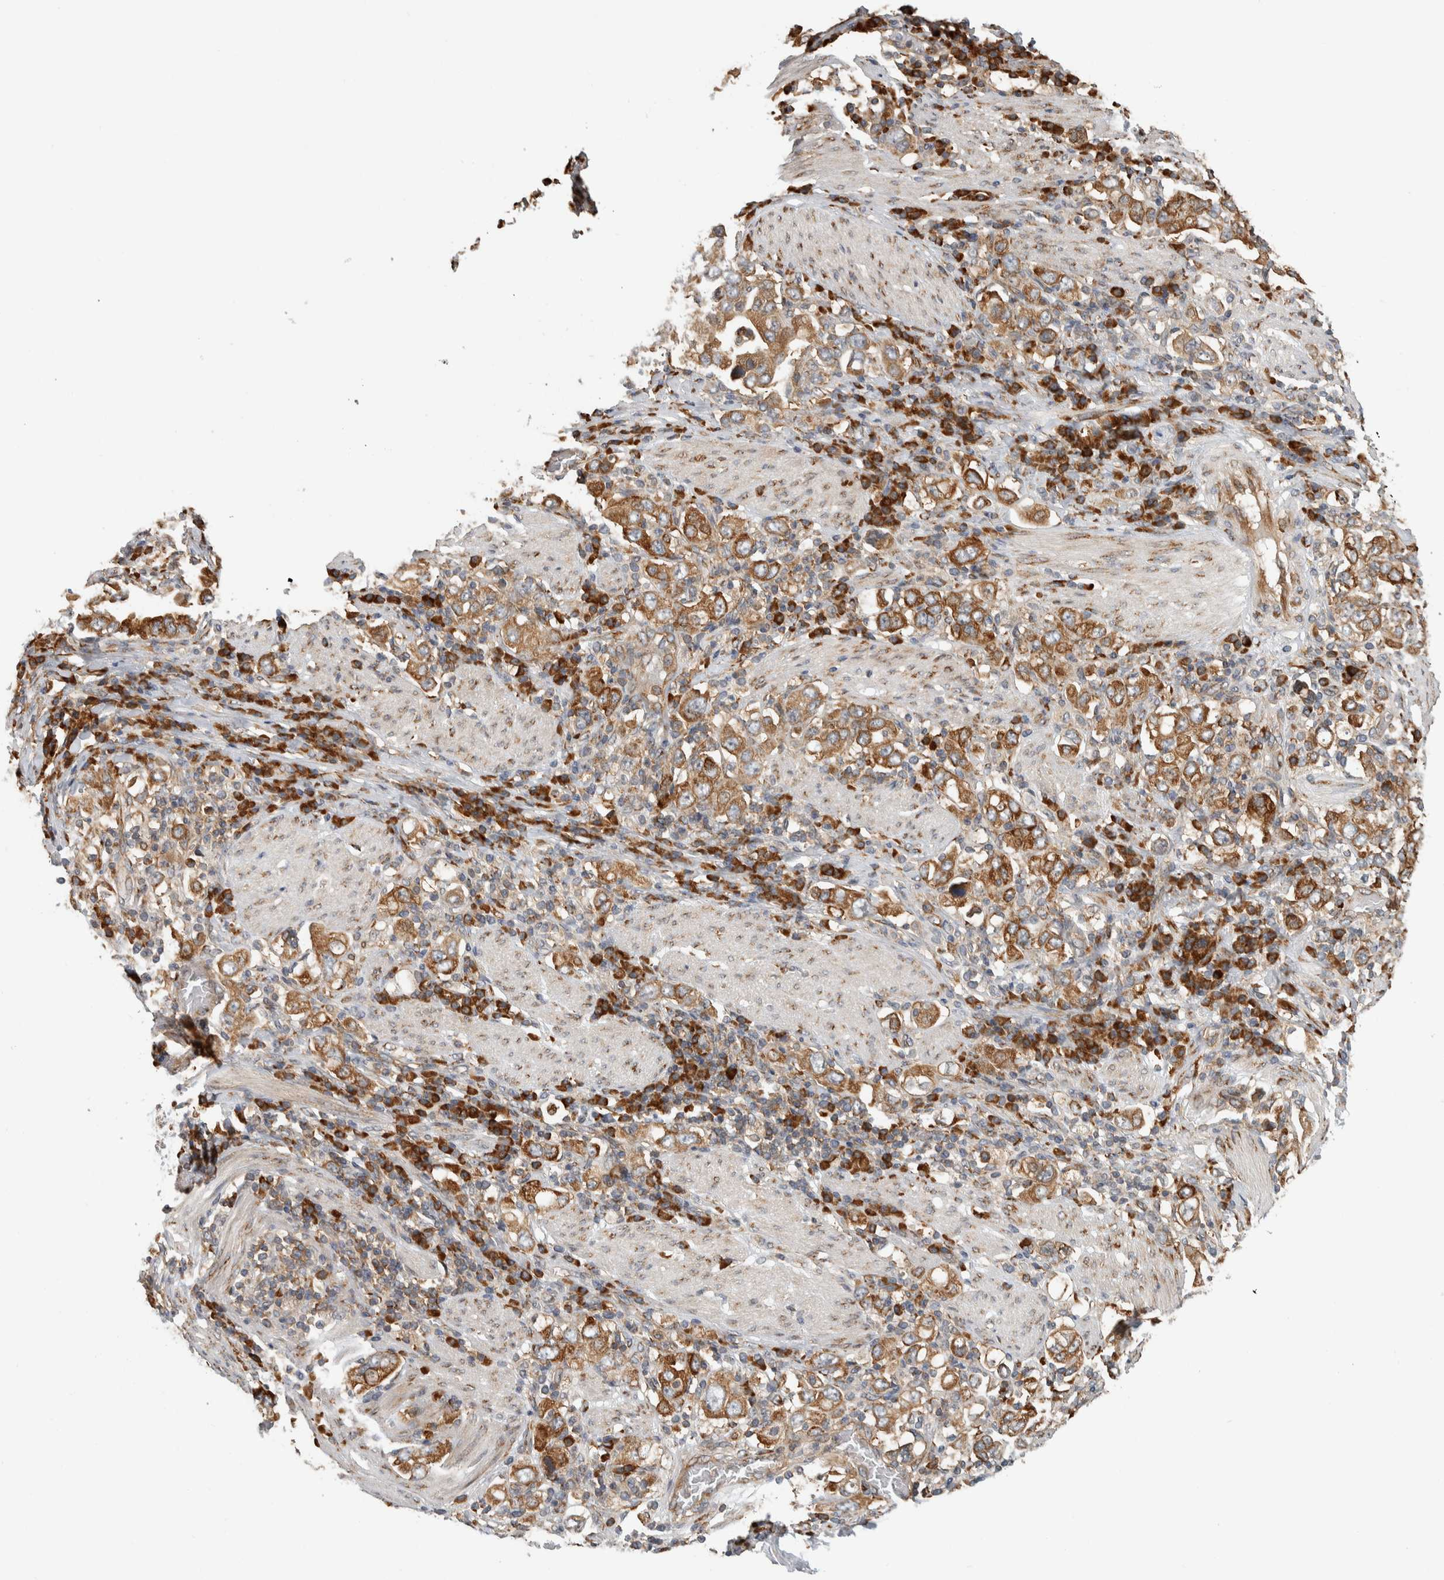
{"staining": {"intensity": "moderate", "quantity": ">75%", "location": "cytoplasmic/membranous"}, "tissue": "stomach cancer", "cell_type": "Tumor cells", "image_type": "cancer", "snomed": [{"axis": "morphology", "description": "Adenocarcinoma, NOS"}, {"axis": "topography", "description": "Stomach, upper"}], "caption": "This micrograph displays stomach adenocarcinoma stained with immunohistochemistry (IHC) to label a protein in brown. The cytoplasmic/membranous of tumor cells show moderate positivity for the protein. Nuclei are counter-stained blue.", "gene": "EIF3H", "patient": {"sex": "male", "age": 62}}